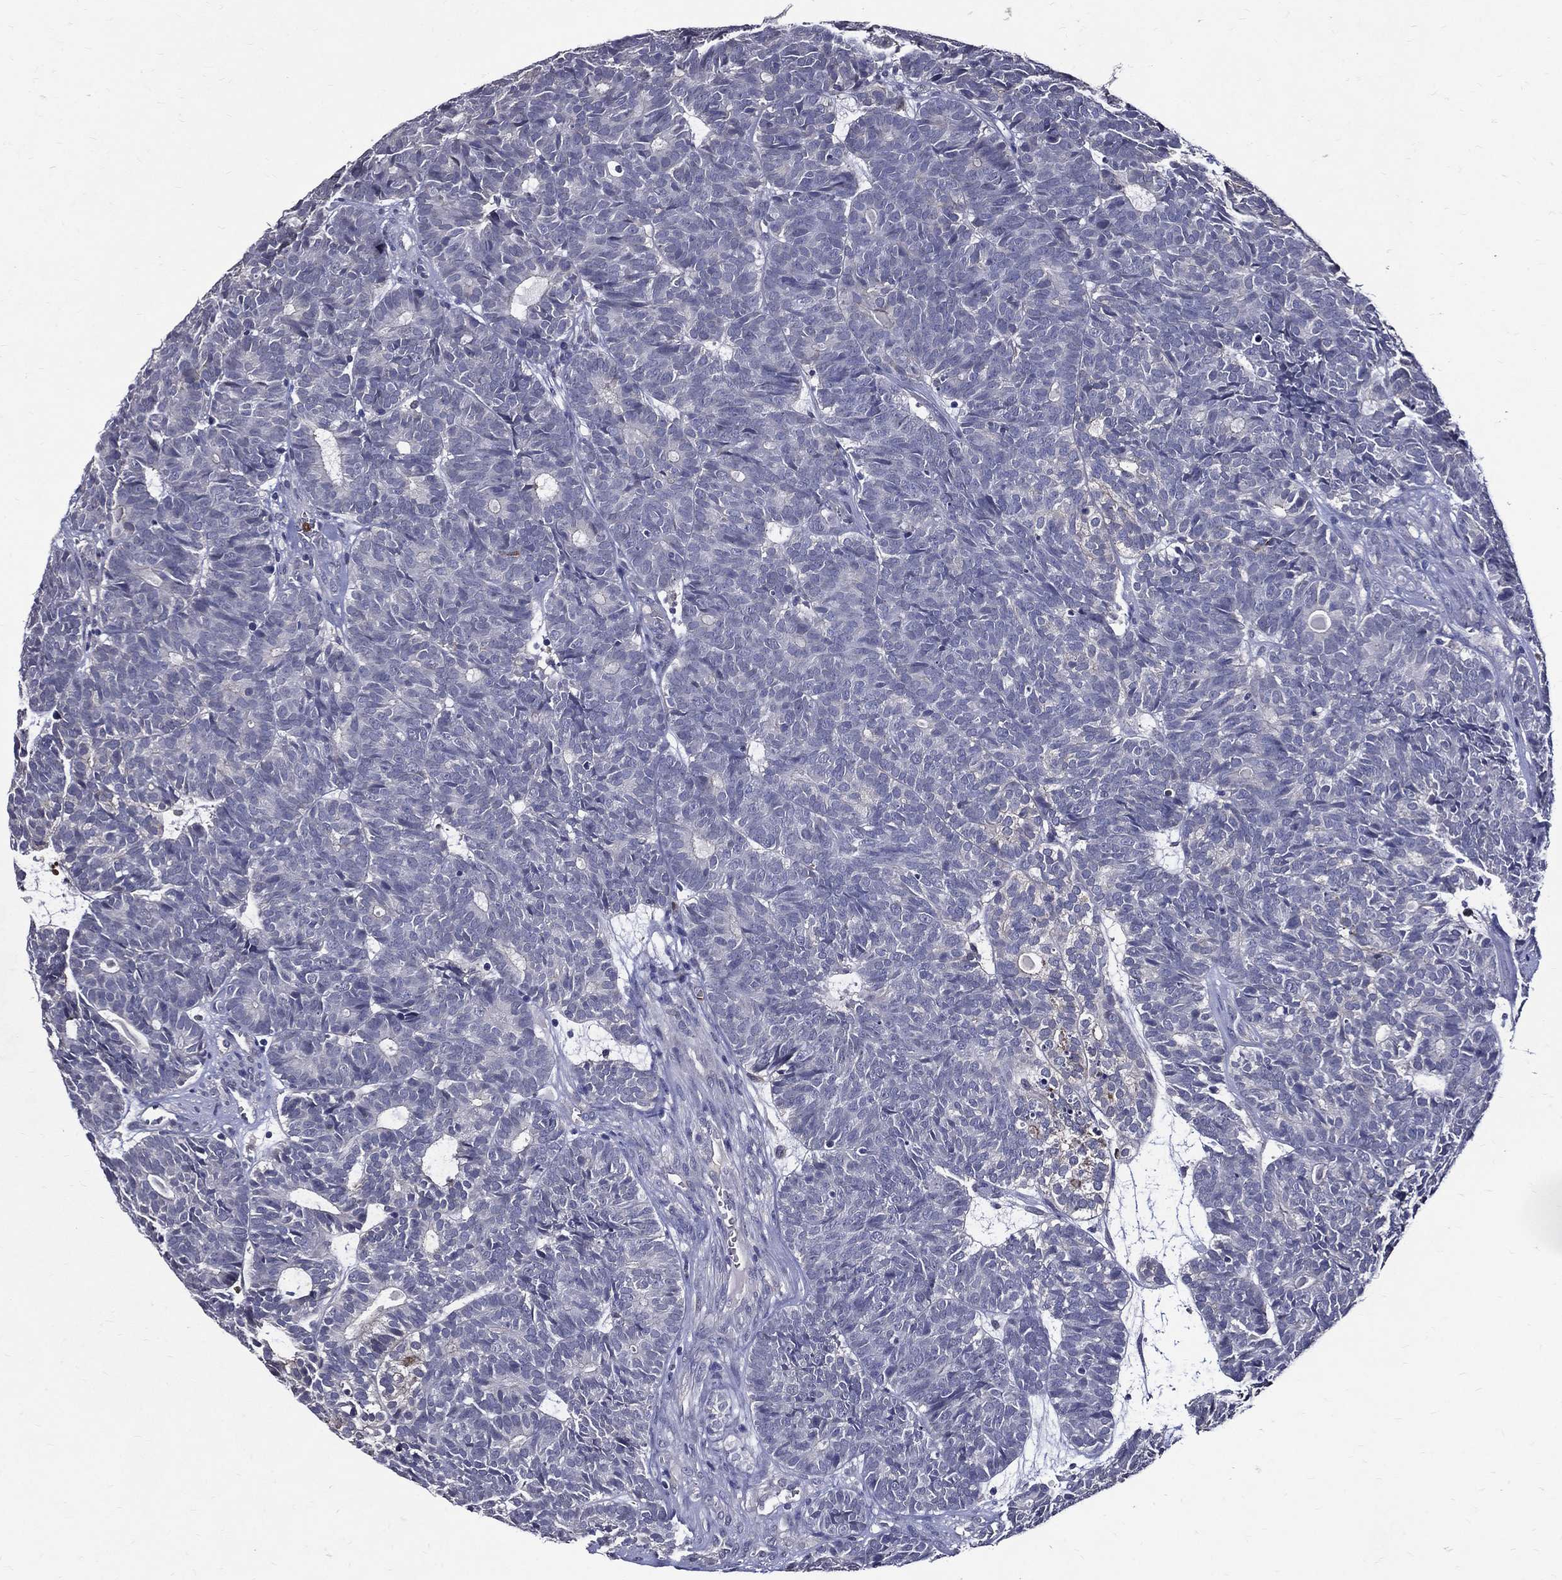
{"staining": {"intensity": "negative", "quantity": "none", "location": "none"}, "tissue": "head and neck cancer", "cell_type": "Tumor cells", "image_type": "cancer", "snomed": [{"axis": "morphology", "description": "Adenocarcinoma, NOS"}, {"axis": "topography", "description": "Head-Neck"}], "caption": "DAB (3,3'-diaminobenzidine) immunohistochemical staining of head and neck adenocarcinoma displays no significant positivity in tumor cells.", "gene": "GPR171", "patient": {"sex": "female", "age": 81}}